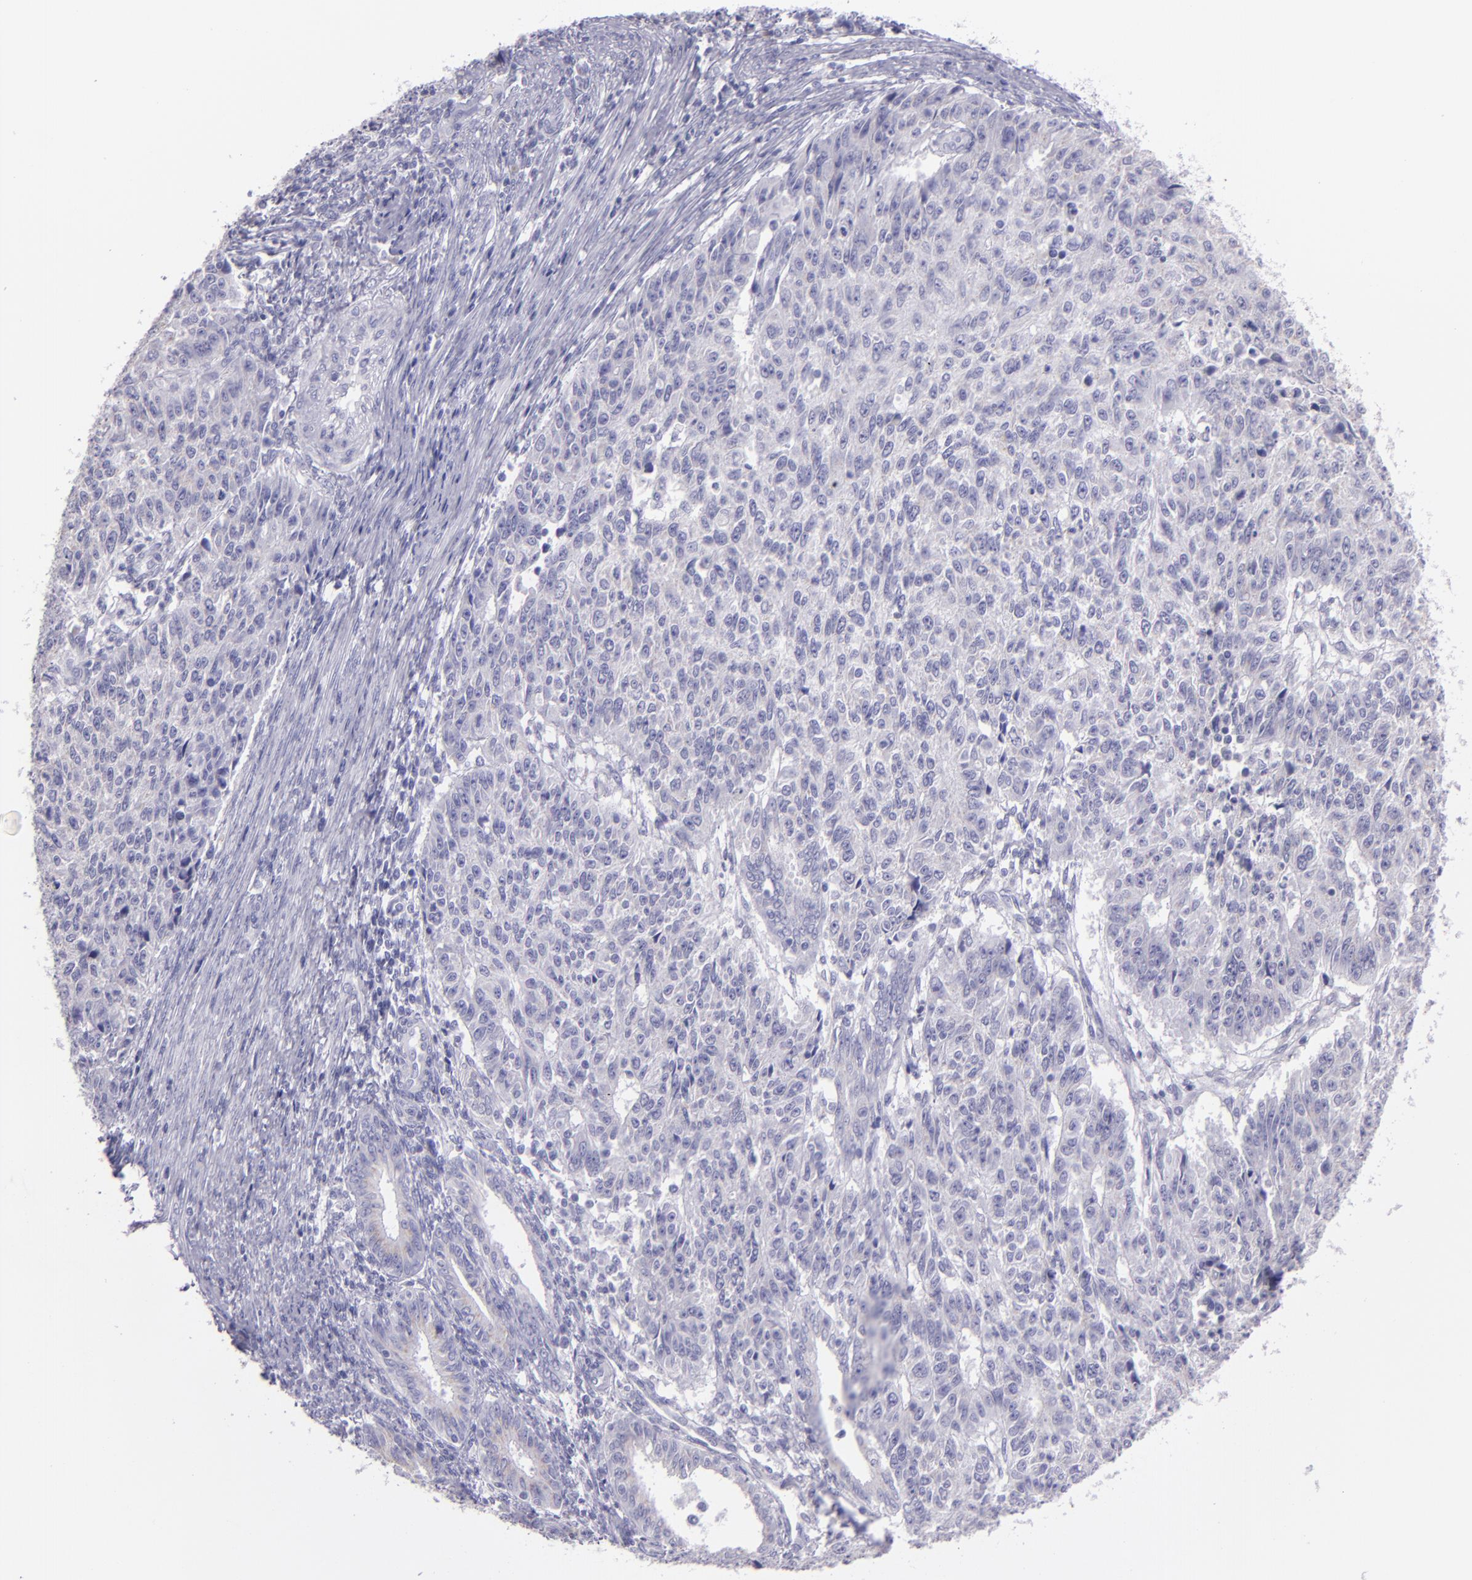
{"staining": {"intensity": "negative", "quantity": "none", "location": "none"}, "tissue": "endometrial cancer", "cell_type": "Tumor cells", "image_type": "cancer", "snomed": [{"axis": "morphology", "description": "Adenocarcinoma, NOS"}, {"axis": "topography", "description": "Endometrium"}], "caption": "High power microscopy photomicrograph of an immunohistochemistry (IHC) histopathology image of adenocarcinoma (endometrial), revealing no significant expression in tumor cells.", "gene": "MUC5AC", "patient": {"sex": "female", "age": 42}}